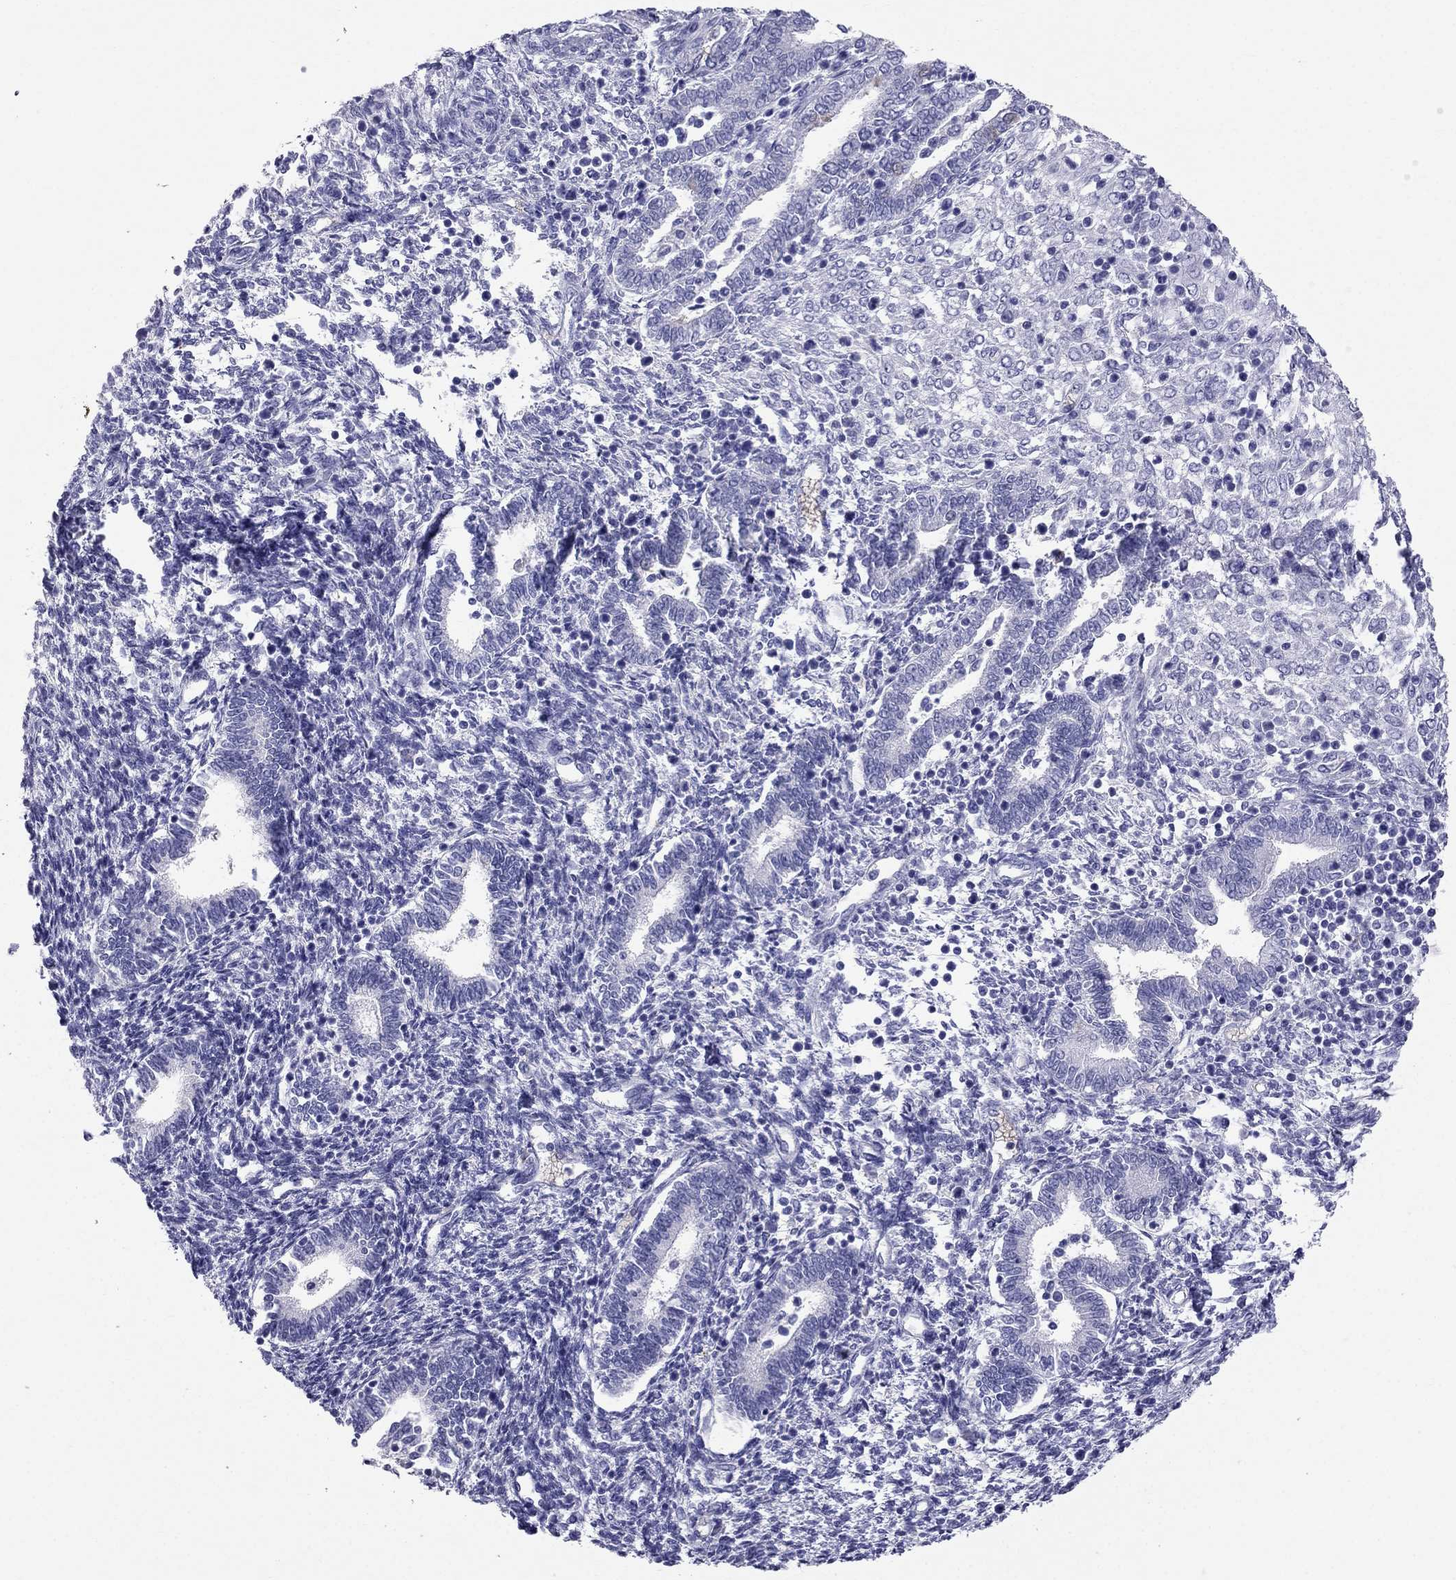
{"staining": {"intensity": "negative", "quantity": "none", "location": "none"}, "tissue": "endometrium", "cell_type": "Cells in endometrial stroma", "image_type": "normal", "snomed": [{"axis": "morphology", "description": "Normal tissue, NOS"}, {"axis": "topography", "description": "Endometrium"}], "caption": "Cells in endometrial stroma are negative for protein expression in normal human endometrium.", "gene": "DNAAF6", "patient": {"sex": "female", "age": 42}}